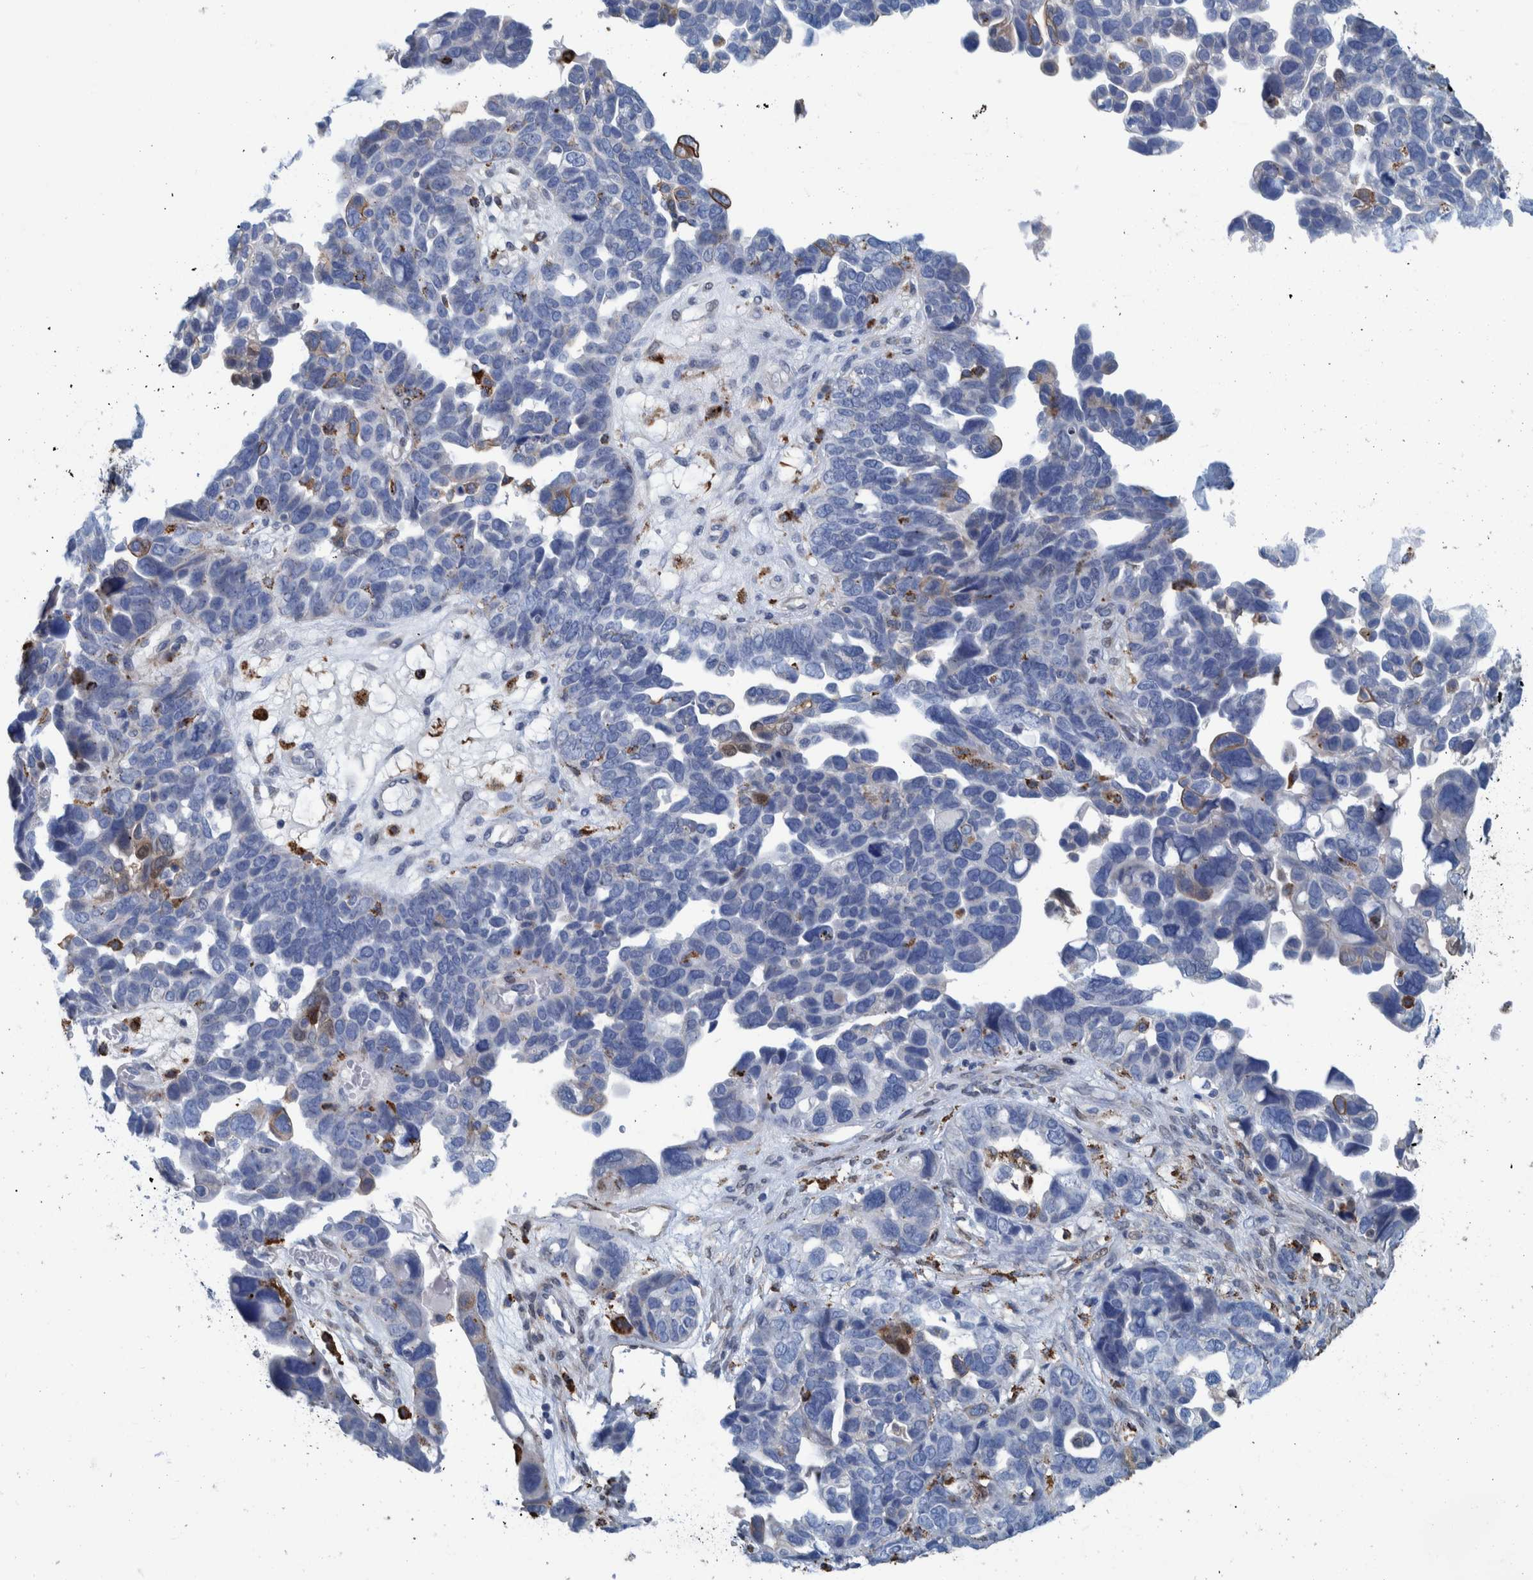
{"staining": {"intensity": "weak", "quantity": "25%-75%", "location": "cytoplasmic/membranous"}, "tissue": "ovarian cancer", "cell_type": "Tumor cells", "image_type": "cancer", "snomed": [{"axis": "morphology", "description": "Cystadenocarcinoma, mucinous, NOS"}, {"axis": "topography", "description": "Ovary"}], "caption": "Immunohistochemical staining of ovarian cancer reveals low levels of weak cytoplasmic/membranous staining in approximately 25%-75% of tumor cells. Using DAB (brown) and hematoxylin (blue) stains, captured at high magnification using brightfield microscopy.", "gene": "IDO1", "patient": {"sex": "female", "age": 61}}